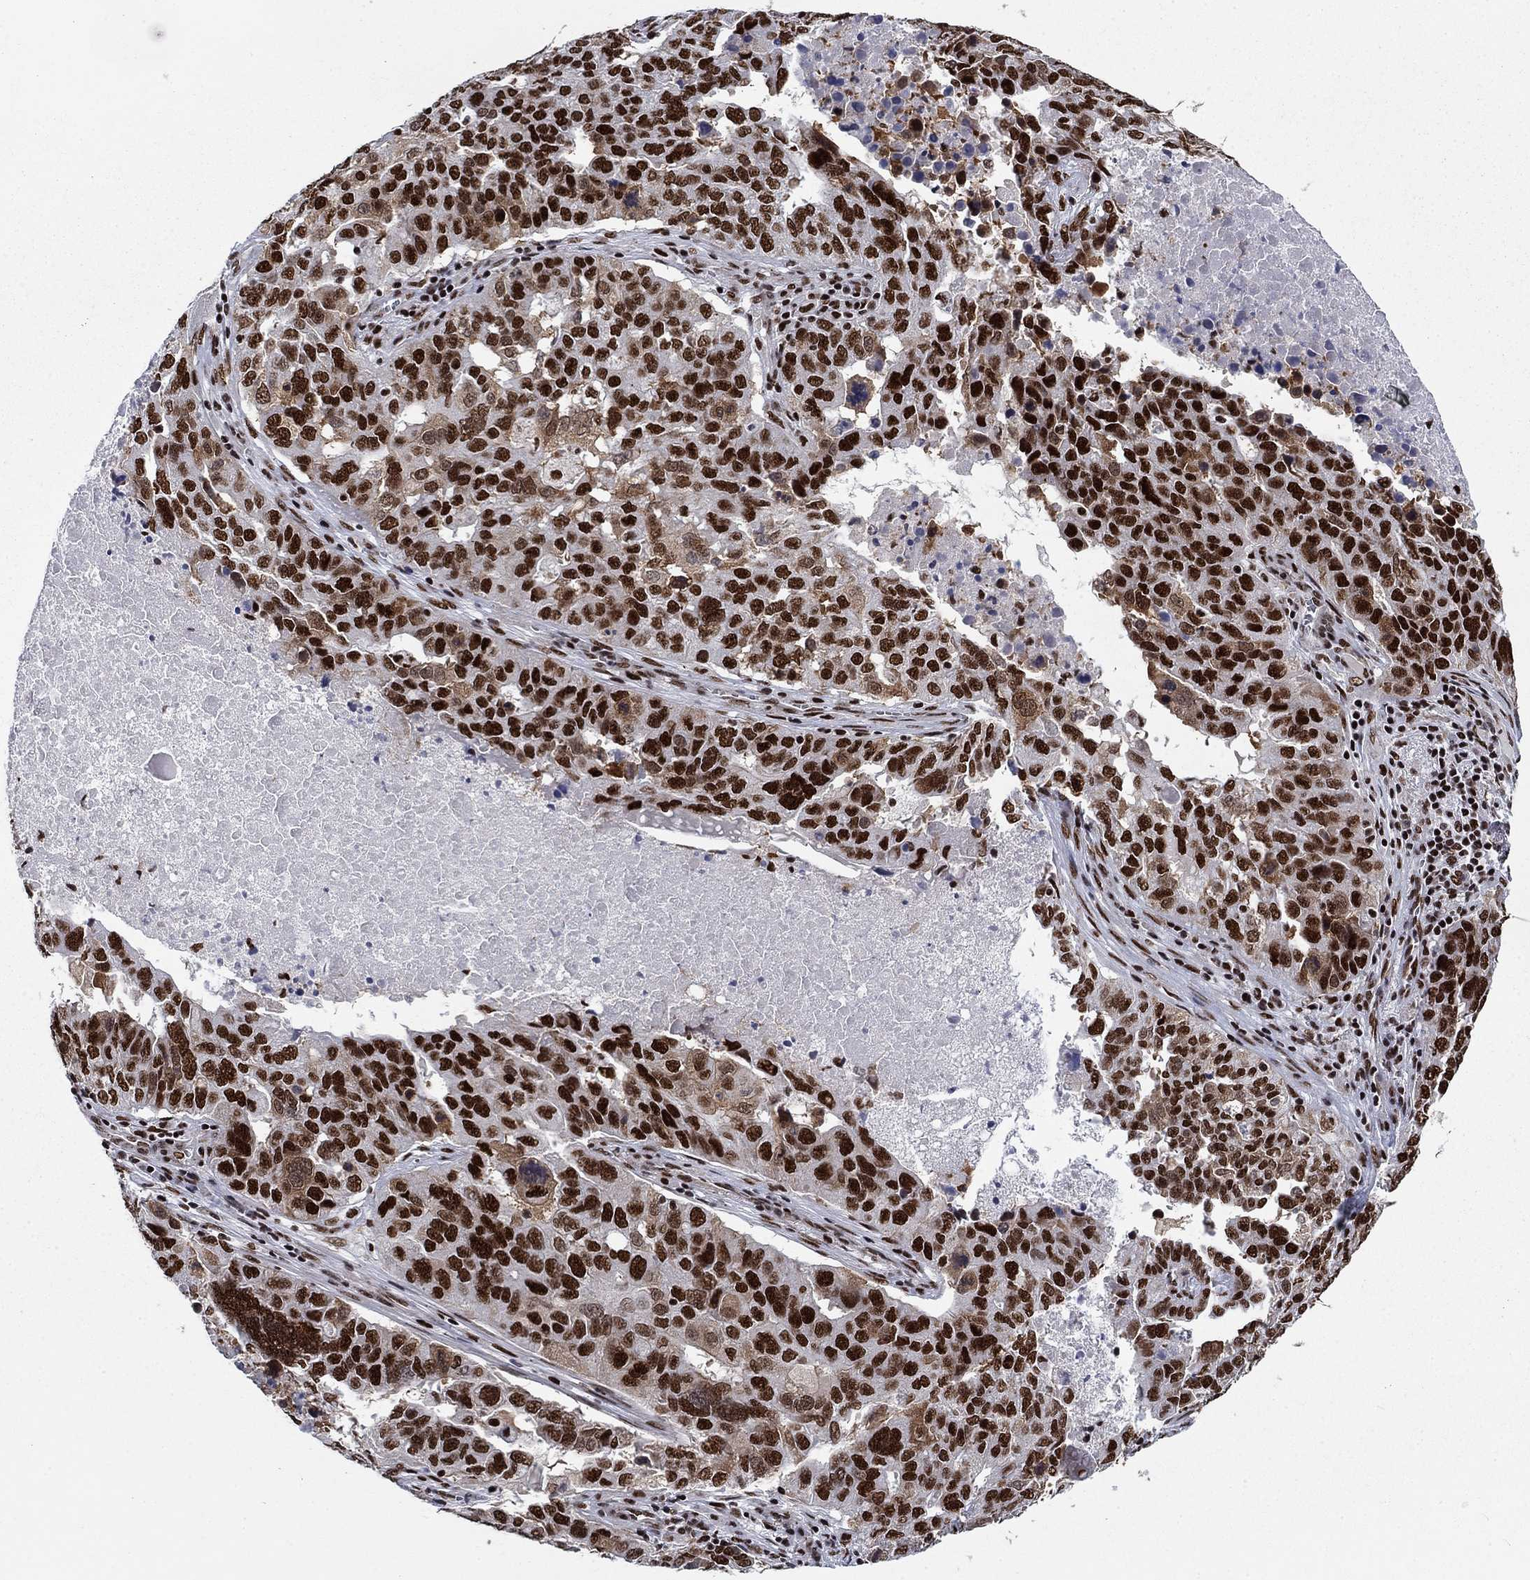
{"staining": {"intensity": "strong", "quantity": ">75%", "location": "nuclear"}, "tissue": "ovarian cancer", "cell_type": "Tumor cells", "image_type": "cancer", "snomed": [{"axis": "morphology", "description": "Carcinoma, endometroid"}, {"axis": "topography", "description": "Soft tissue"}, {"axis": "topography", "description": "Ovary"}], "caption": "The immunohistochemical stain shows strong nuclear expression in tumor cells of ovarian endometroid carcinoma tissue. (DAB IHC, brown staining for protein, blue staining for nuclei).", "gene": "RPRD1B", "patient": {"sex": "female", "age": 52}}